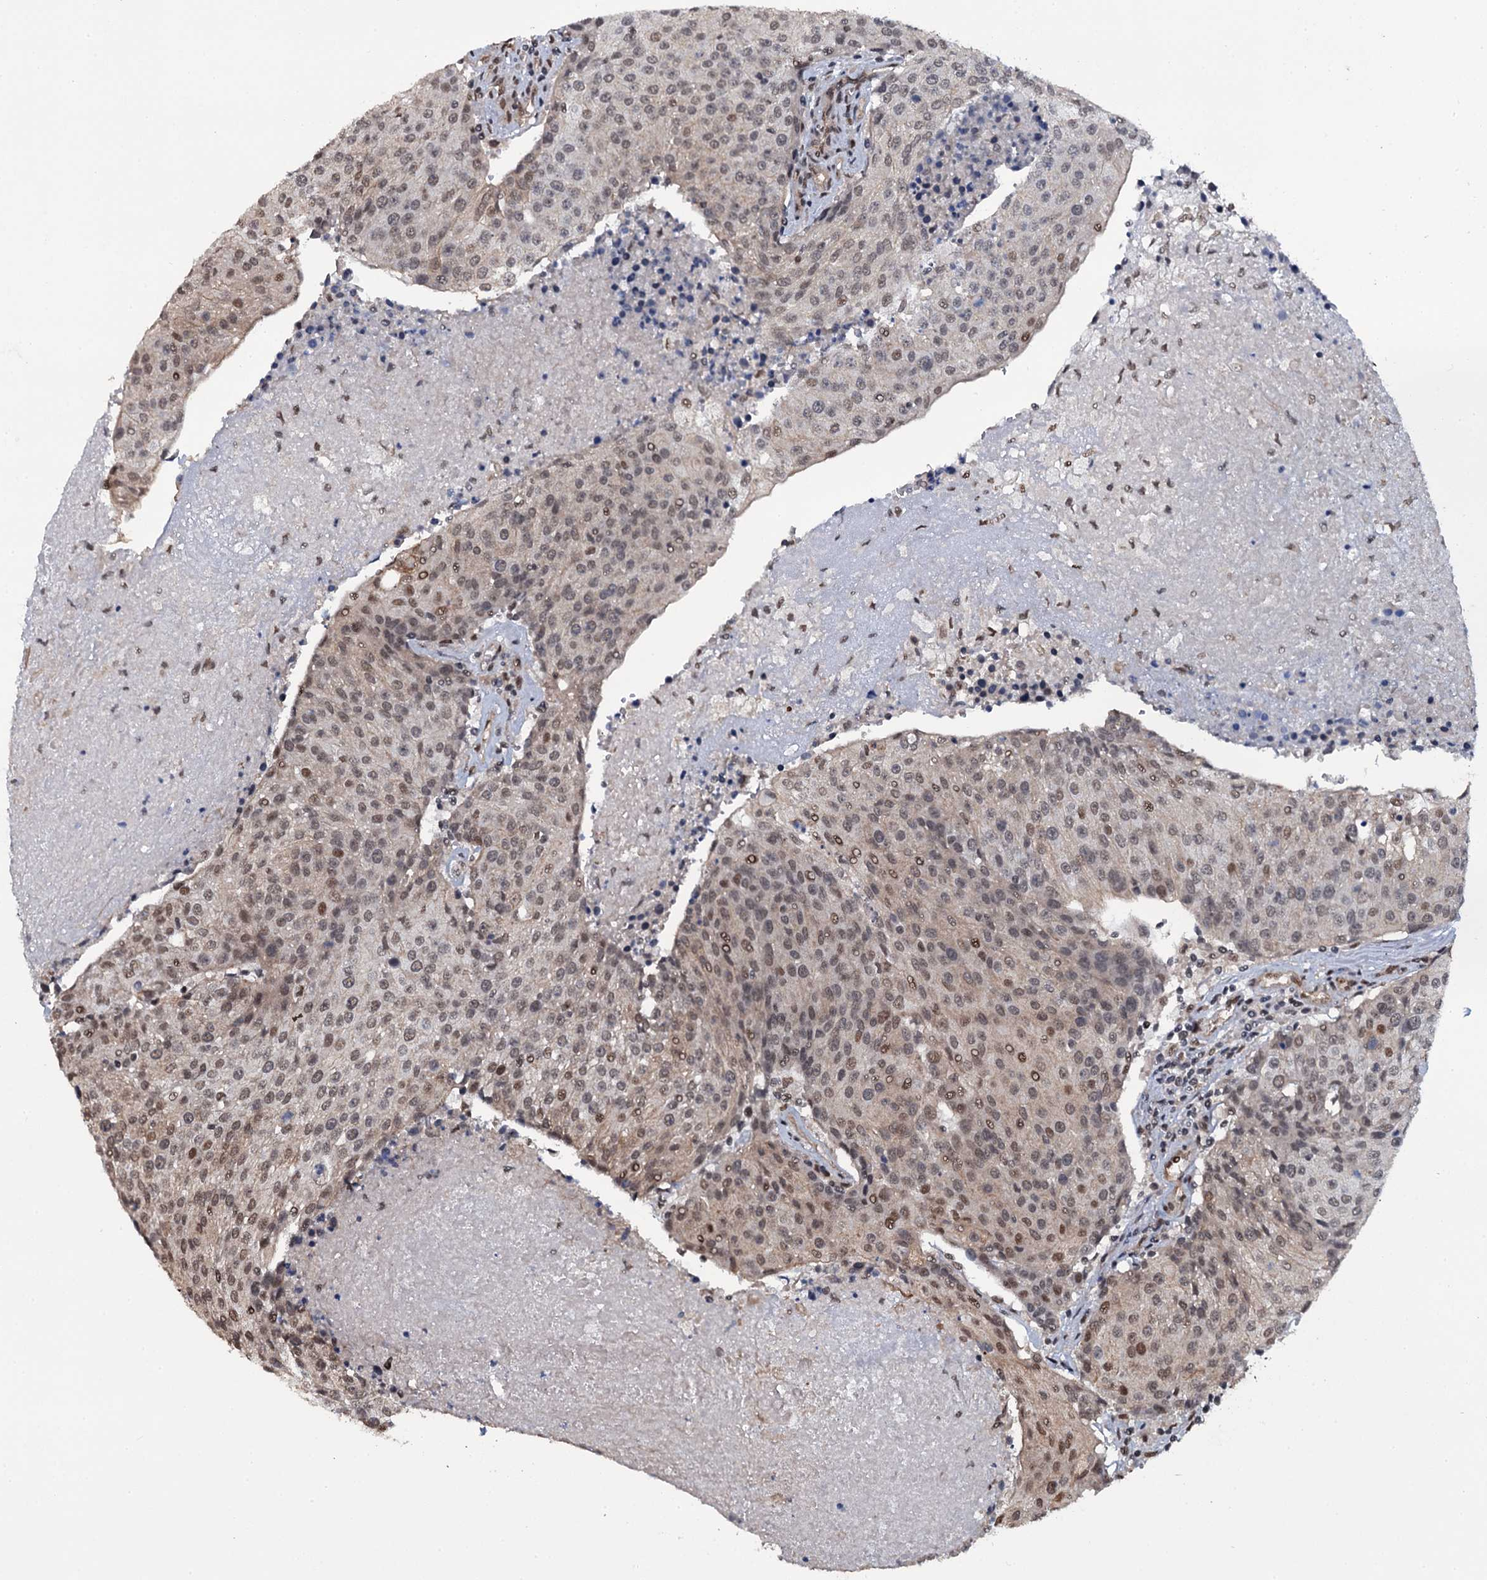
{"staining": {"intensity": "moderate", "quantity": "25%-75%", "location": "cytoplasmic/membranous,nuclear"}, "tissue": "urothelial cancer", "cell_type": "Tumor cells", "image_type": "cancer", "snomed": [{"axis": "morphology", "description": "Urothelial carcinoma, High grade"}, {"axis": "topography", "description": "Urinary bladder"}], "caption": "This photomicrograph shows IHC staining of high-grade urothelial carcinoma, with medium moderate cytoplasmic/membranous and nuclear positivity in about 25%-75% of tumor cells.", "gene": "SH2D4B", "patient": {"sex": "female", "age": 85}}